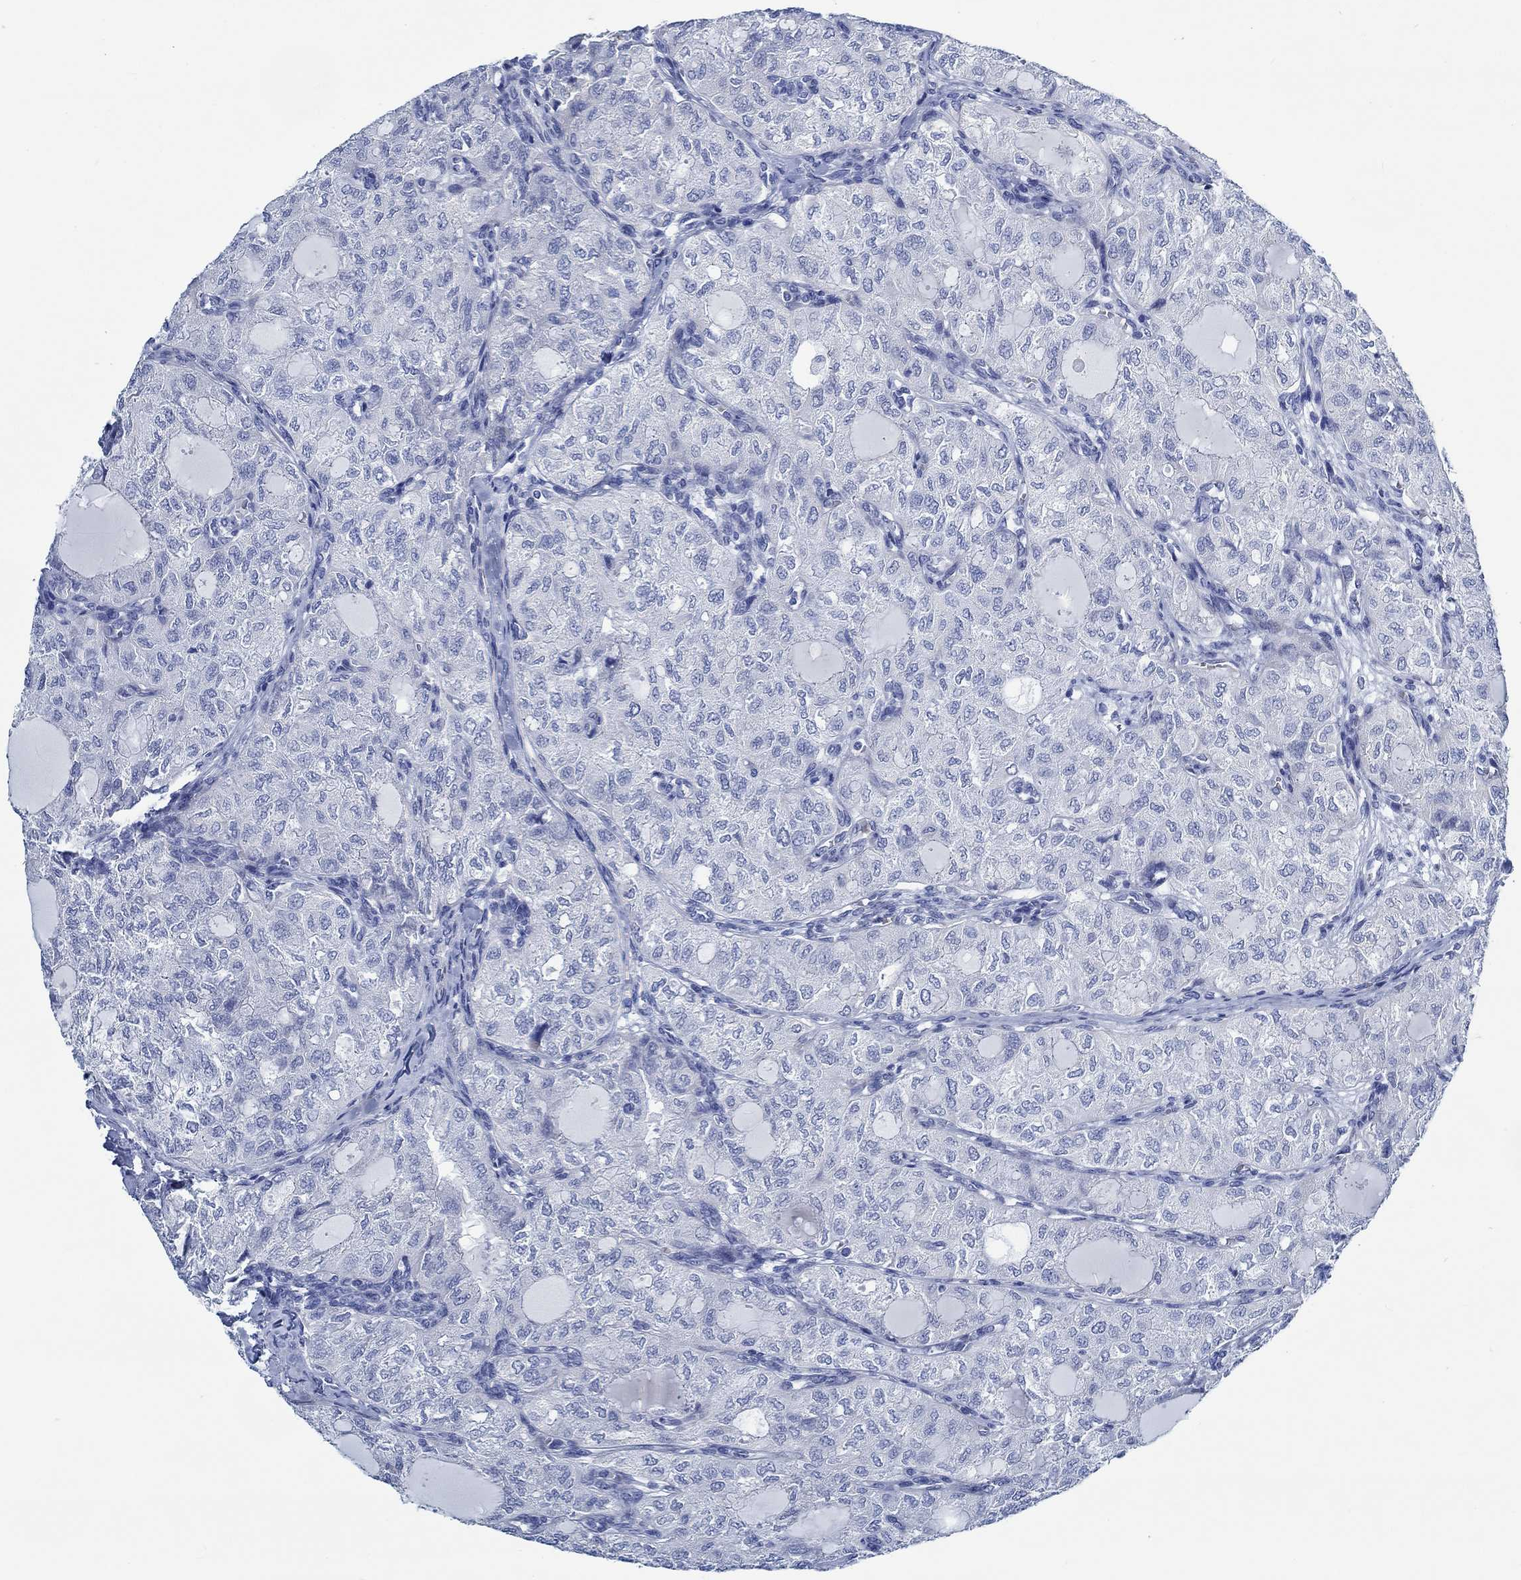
{"staining": {"intensity": "negative", "quantity": "none", "location": "none"}, "tissue": "thyroid cancer", "cell_type": "Tumor cells", "image_type": "cancer", "snomed": [{"axis": "morphology", "description": "Follicular adenoma carcinoma, NOS"}, {"axis": "topography", "description": "Thyroid gland"}], "caption": "Human follicular adenoma carcinoma (thyroid) stained for a protein using immunohistochemistry (IHC) exhibits no expression in tumor cells.", "gene": "SVEP1", "patient": {"sex": "male", "age": 75}}